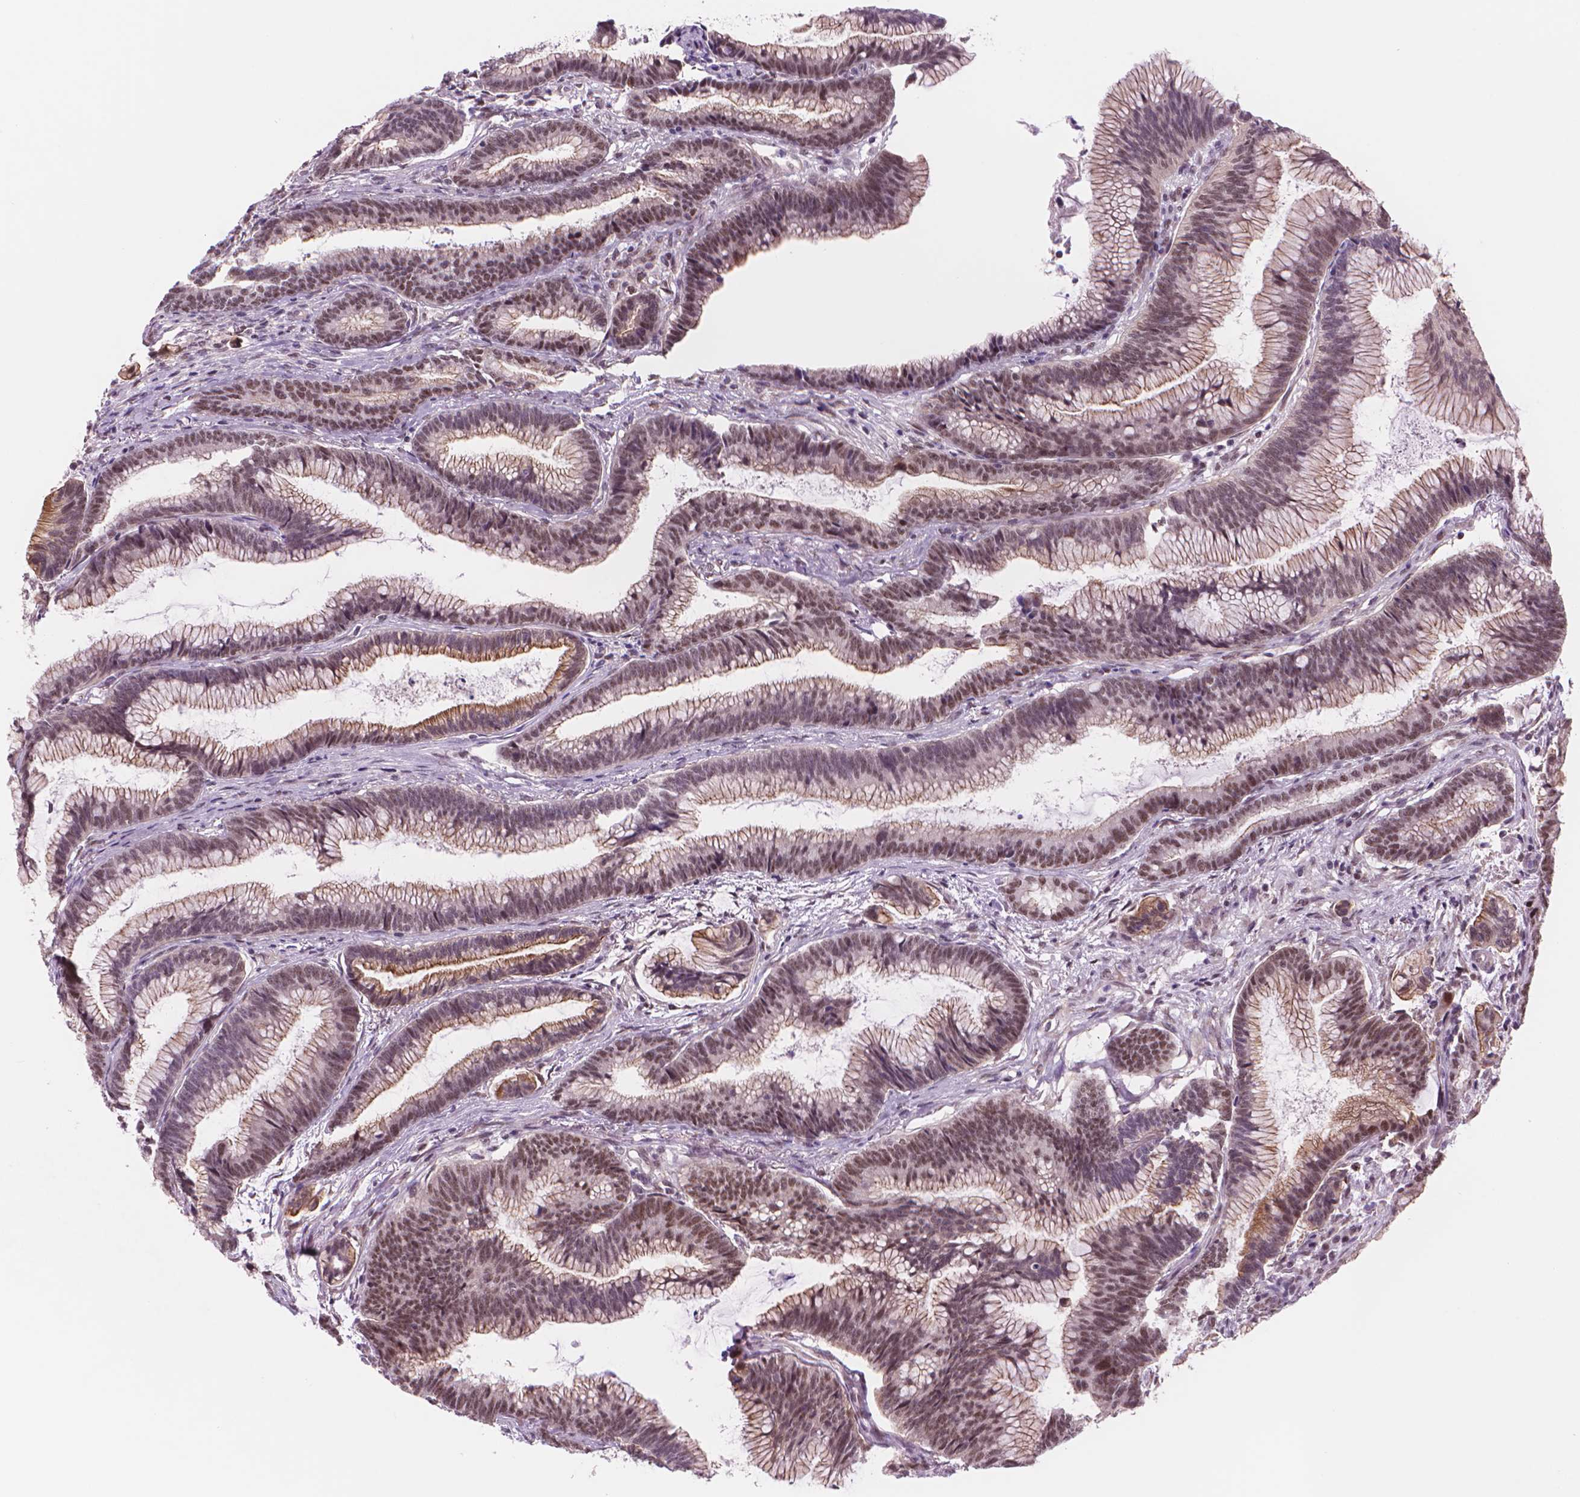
{"staining": {"intensity": "moderate", "quantity": "<25%", "location": "cytoplasmic/membranous,nuclear"}, "tissue": "colorectal cancer", "cell_type": "Tumor cells", "image_type": "cancer", "snomed": [{"axis": "morphology", "description": "Adenocarcinoma, NOS"}, {"axis": "topography", "description": "Colon"}], "caption": "A brown stain shows moderate cytoplasmic/membranous and nuclear positivity of a protein in adenocarcinoma (colorectal) tumor cells.", "gene": "POLR3D", "patient": {"sex": "female", "age": 78}}